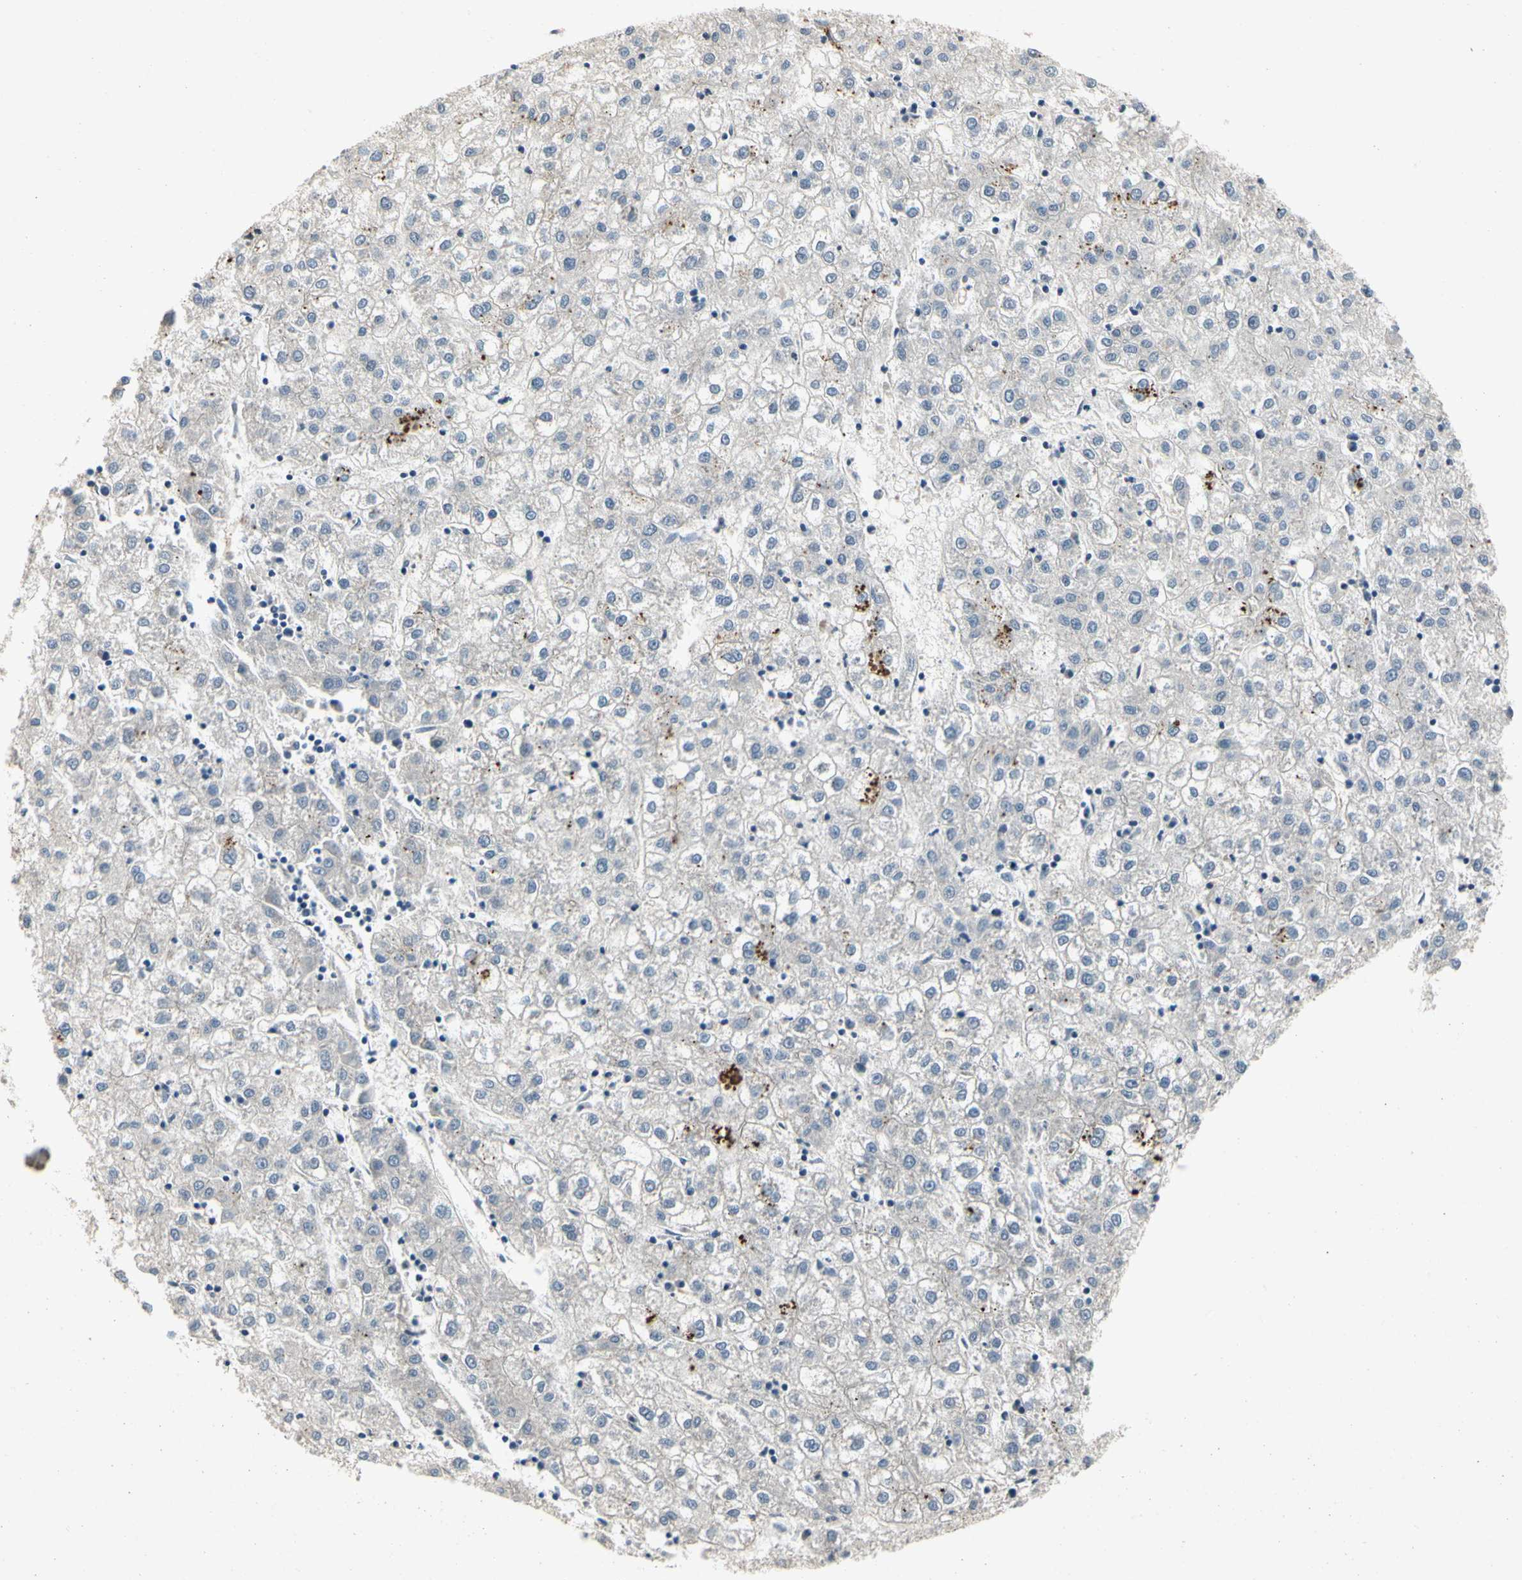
{"staining": {"intensity": "moderate", "quantity": "<25%", "location": "cytoplasmic/membranous"}, "tissue": "liver cancer", "cell_type": "Tumor cells", "image_type": "cancer", "snomed": [{"axis": "morphology", "description": "Carcinoma, Hepatocellular, NOS"}, {"axis": "topography", "description": "Liver"}], "caption": "Immunohistochemical staining of hepatocellular carcinoma (liver) displays low levels of moderate cytoplasmic/membranous staining in approximately <25% of tumor cells.", "gene": "ALPL", "patient": {"sex": "male", "age": 72}}